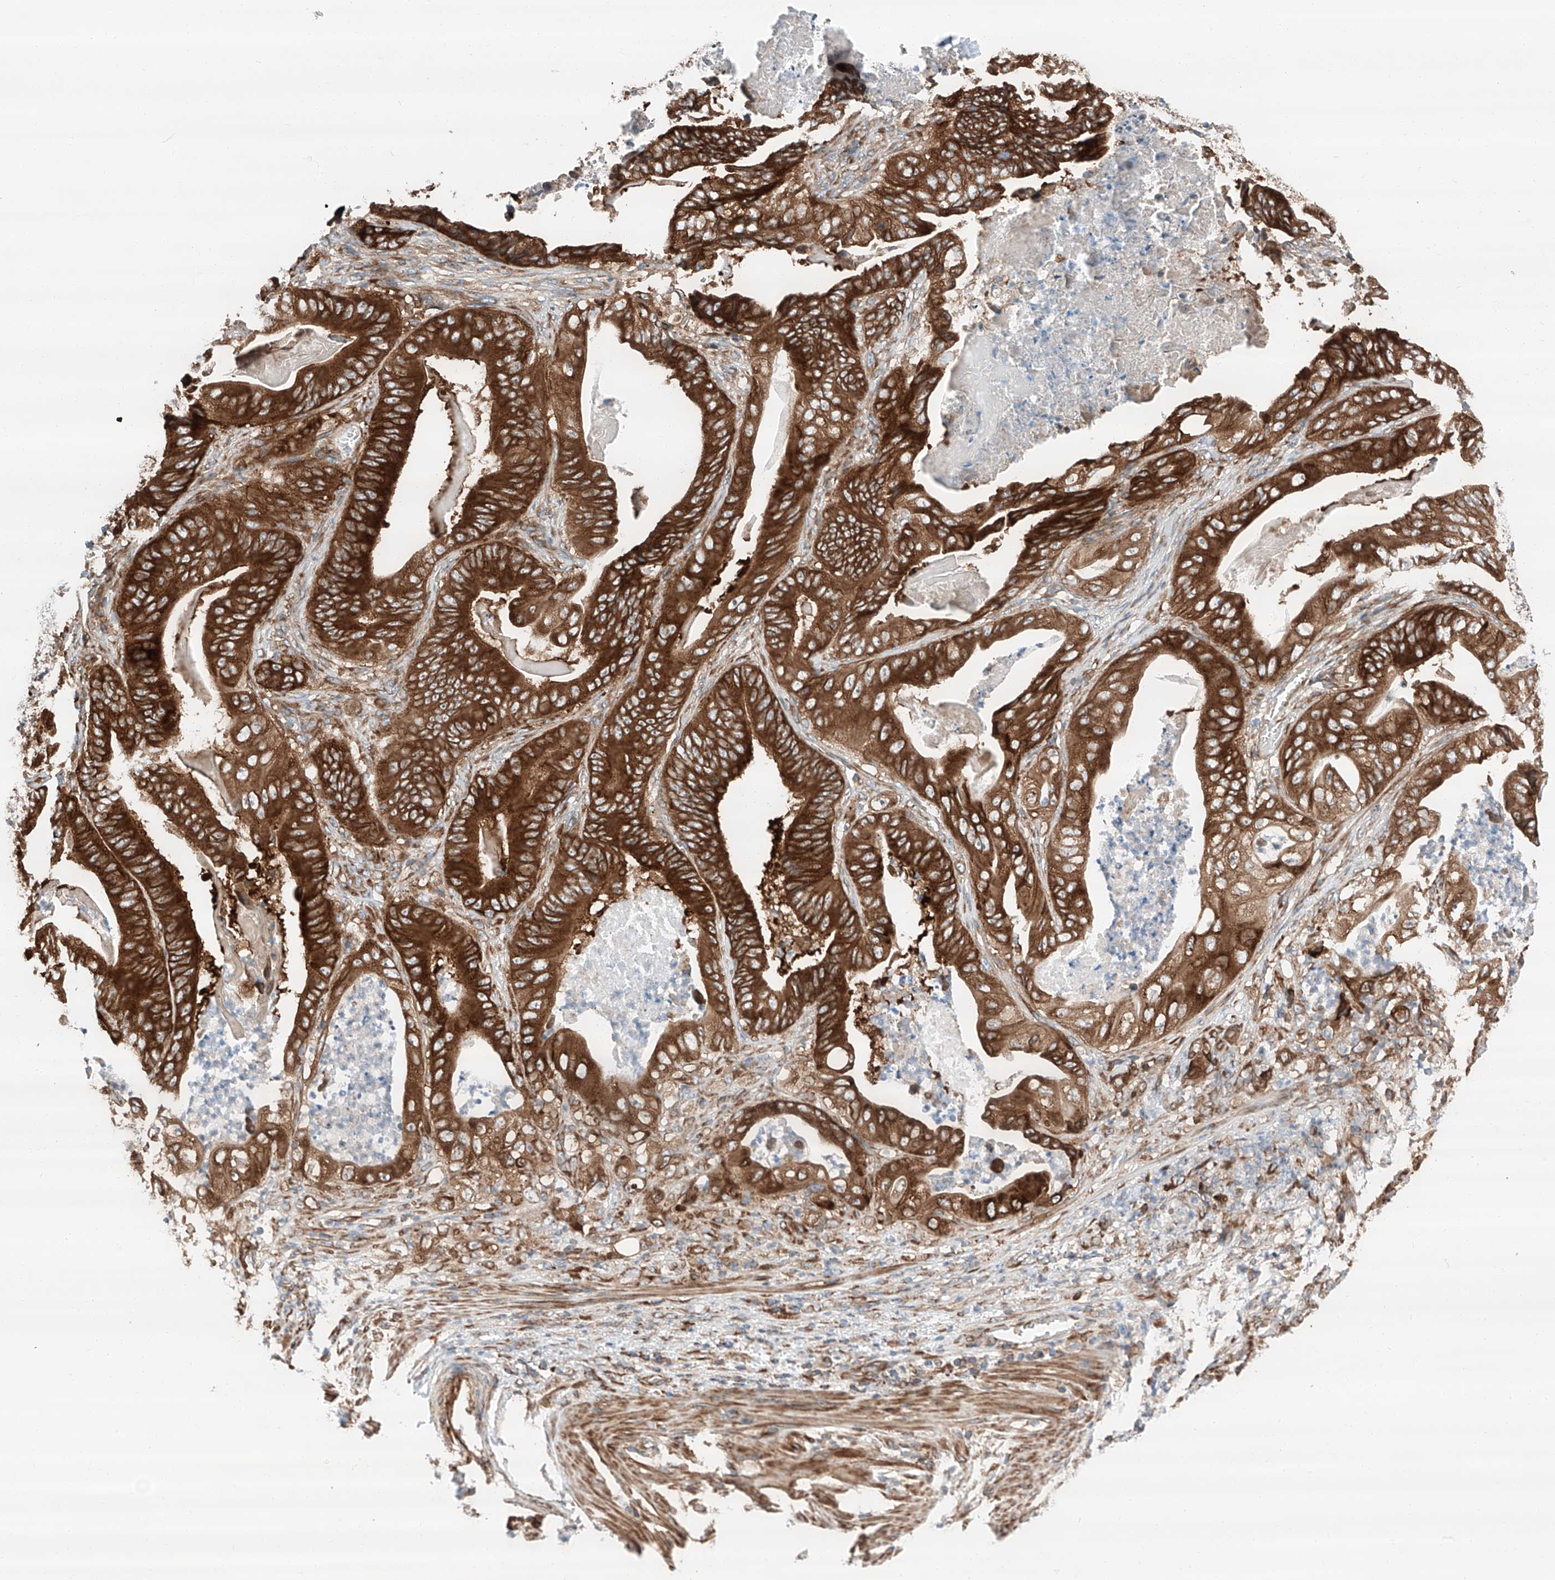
{"staining": {"intensity": "strong", "quantity": ">75%", "location": "cytoplasmic/membranous"}, "tissue": "stomach cancer", "cell_type": "Tumor cells", "image_type": "cancer", "snomed": [{"axis": "morphology", "description": "Adenocarcinoma, NOS"}, {"axis": "topography", "description": "Stomach"}], "caption": "Immunohistochemistry (IHC) image of neoplastic tissue: human adenocarcinoma (stomach) stained using IHC reveals high levels of strong protein expression localized specifically in the cytoplasmic/membranous of tumor cells, appearing as a cytoplasmic/membranous brown color.", "gene": "ZC3H15", "patient": {"sex": "female", "age": 73}}